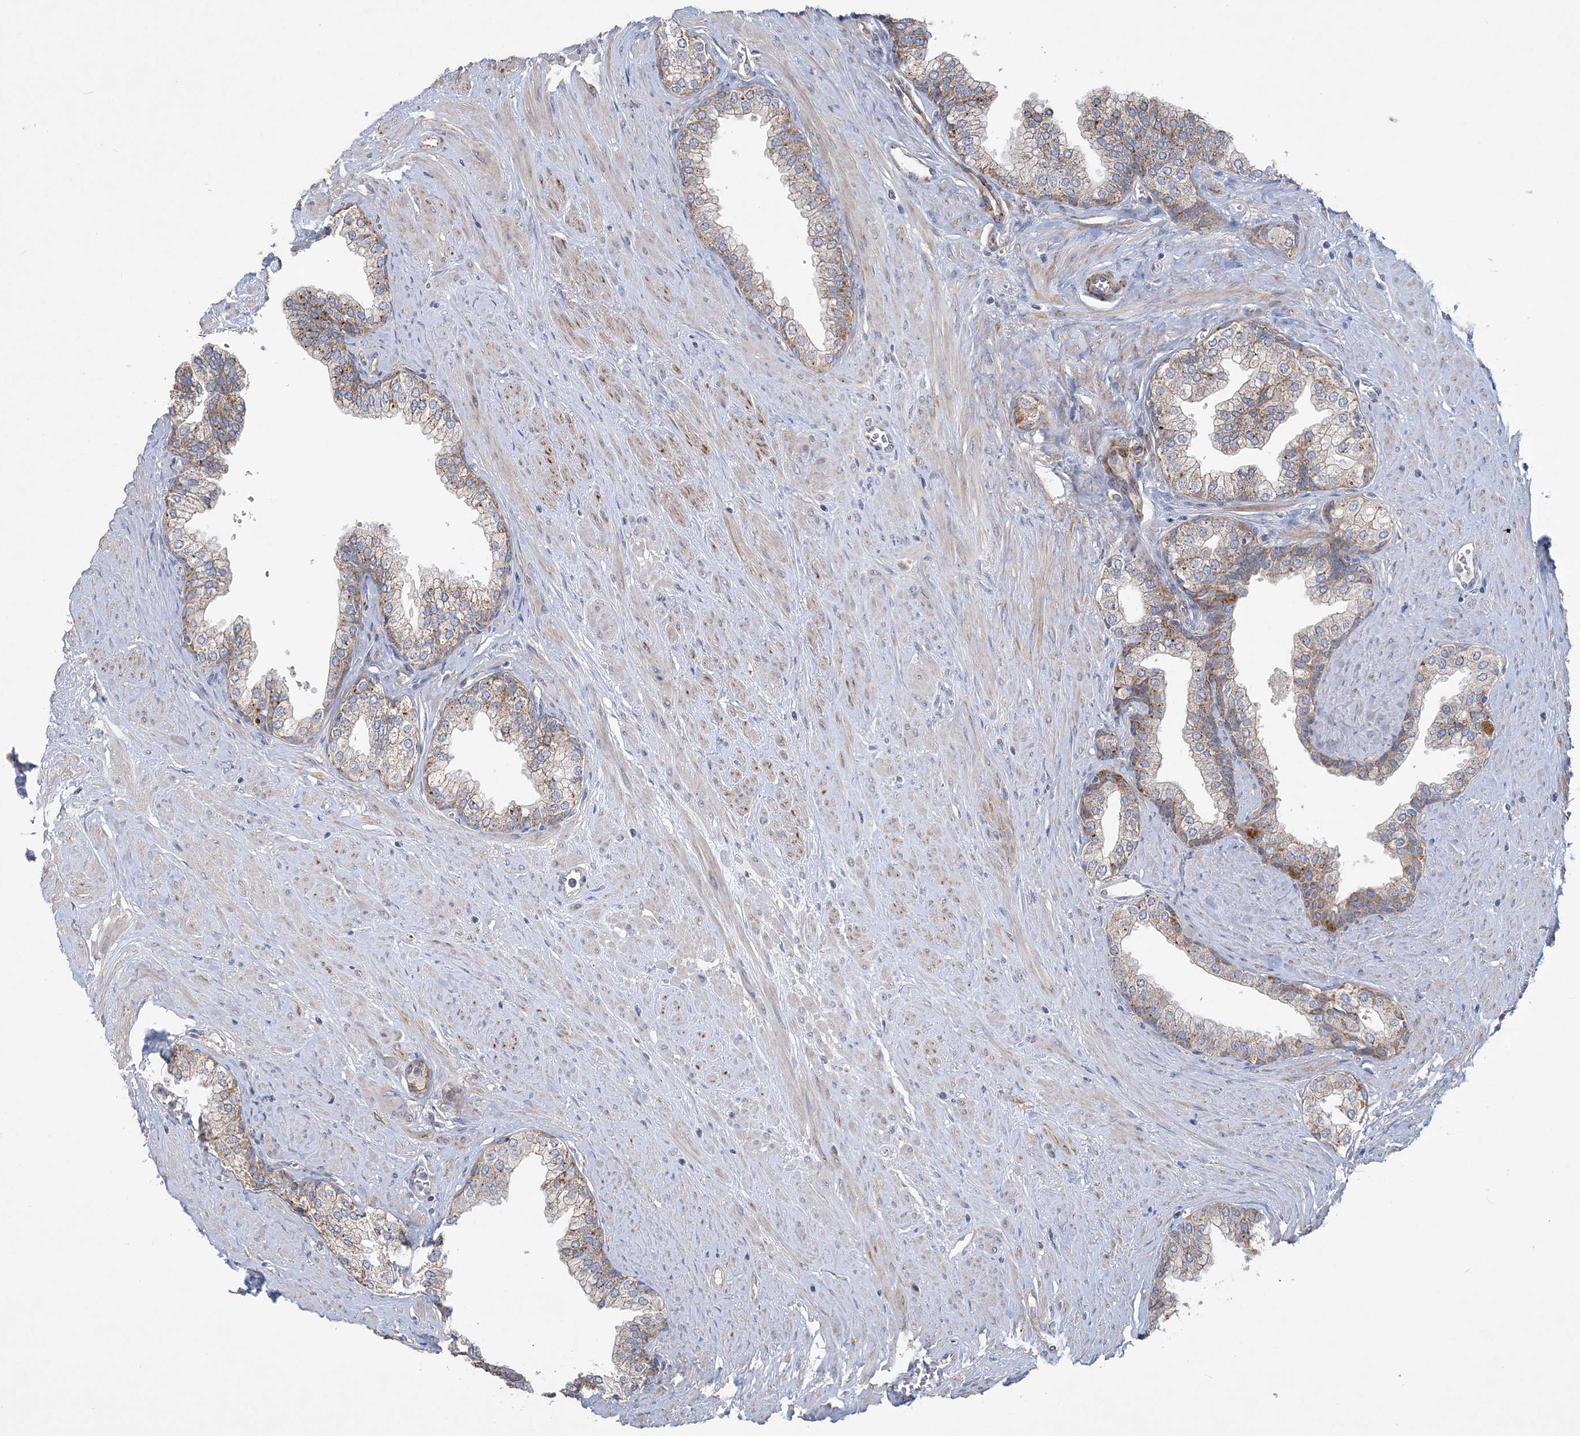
{"staining": {"intensity": "moderate", "quantity": "25%-75%", "location": "cytoplasmic/membranous"}, "tissue": "prostate", "cell_type": "Glandular cells", "image_type": "normal", "snomed": [{"axis": "morphology", "description": "Normal tissue, NOS"}, {"axis": "morphology", "description": "Urothelial carcinoma, Low grade"}, {"axis": "topography", "description": "Urinary bladder"}, {"axis": "topography", "description": "Prostate"}], "caption": "Human prostate stained with a brown dye shows moderate cytoplasmic/membranous positive positivity in about 25%-75% of glandular cells.", "gene": "FEZ2", "patient": {"sex": "male", "age": 60}}